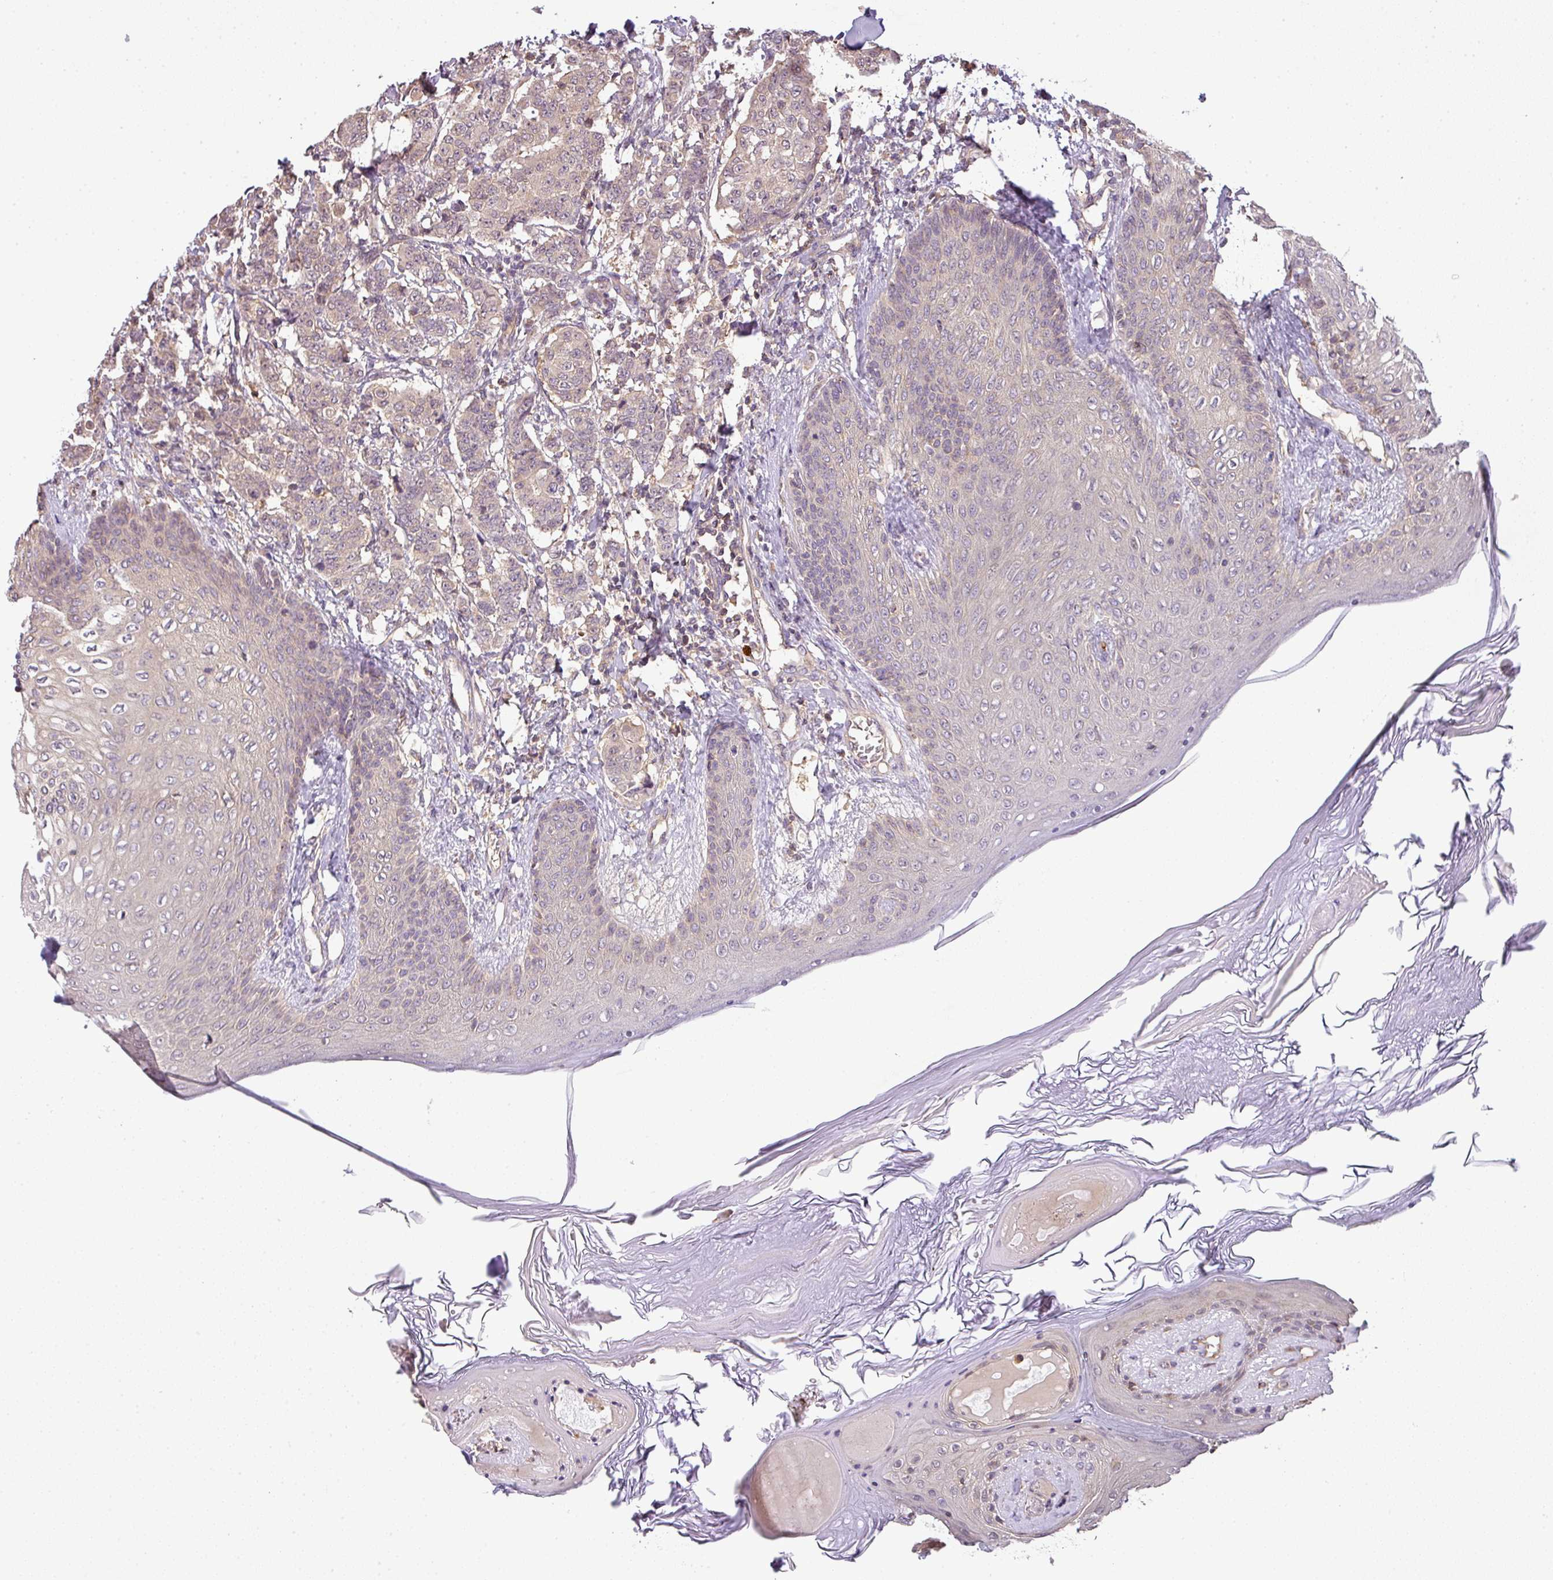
{"staining": {"intensity": "weak", "quantity": "<25%", "location": "cytoplasmic/membranous"}, "tissue": "breast cancer", "cell_type": "Tumor cells", "image_type": "cancer", "snomed": [{"axis": "morphology", "description": "Duct carcinoma"}, {"axis": "topography", "description": "Breast"}], "caption": "IHC of human breast cancer reveals no expression in tumor cells.", "gene": "TCL1B", "patient": {"sex": "female", "age": 40}}